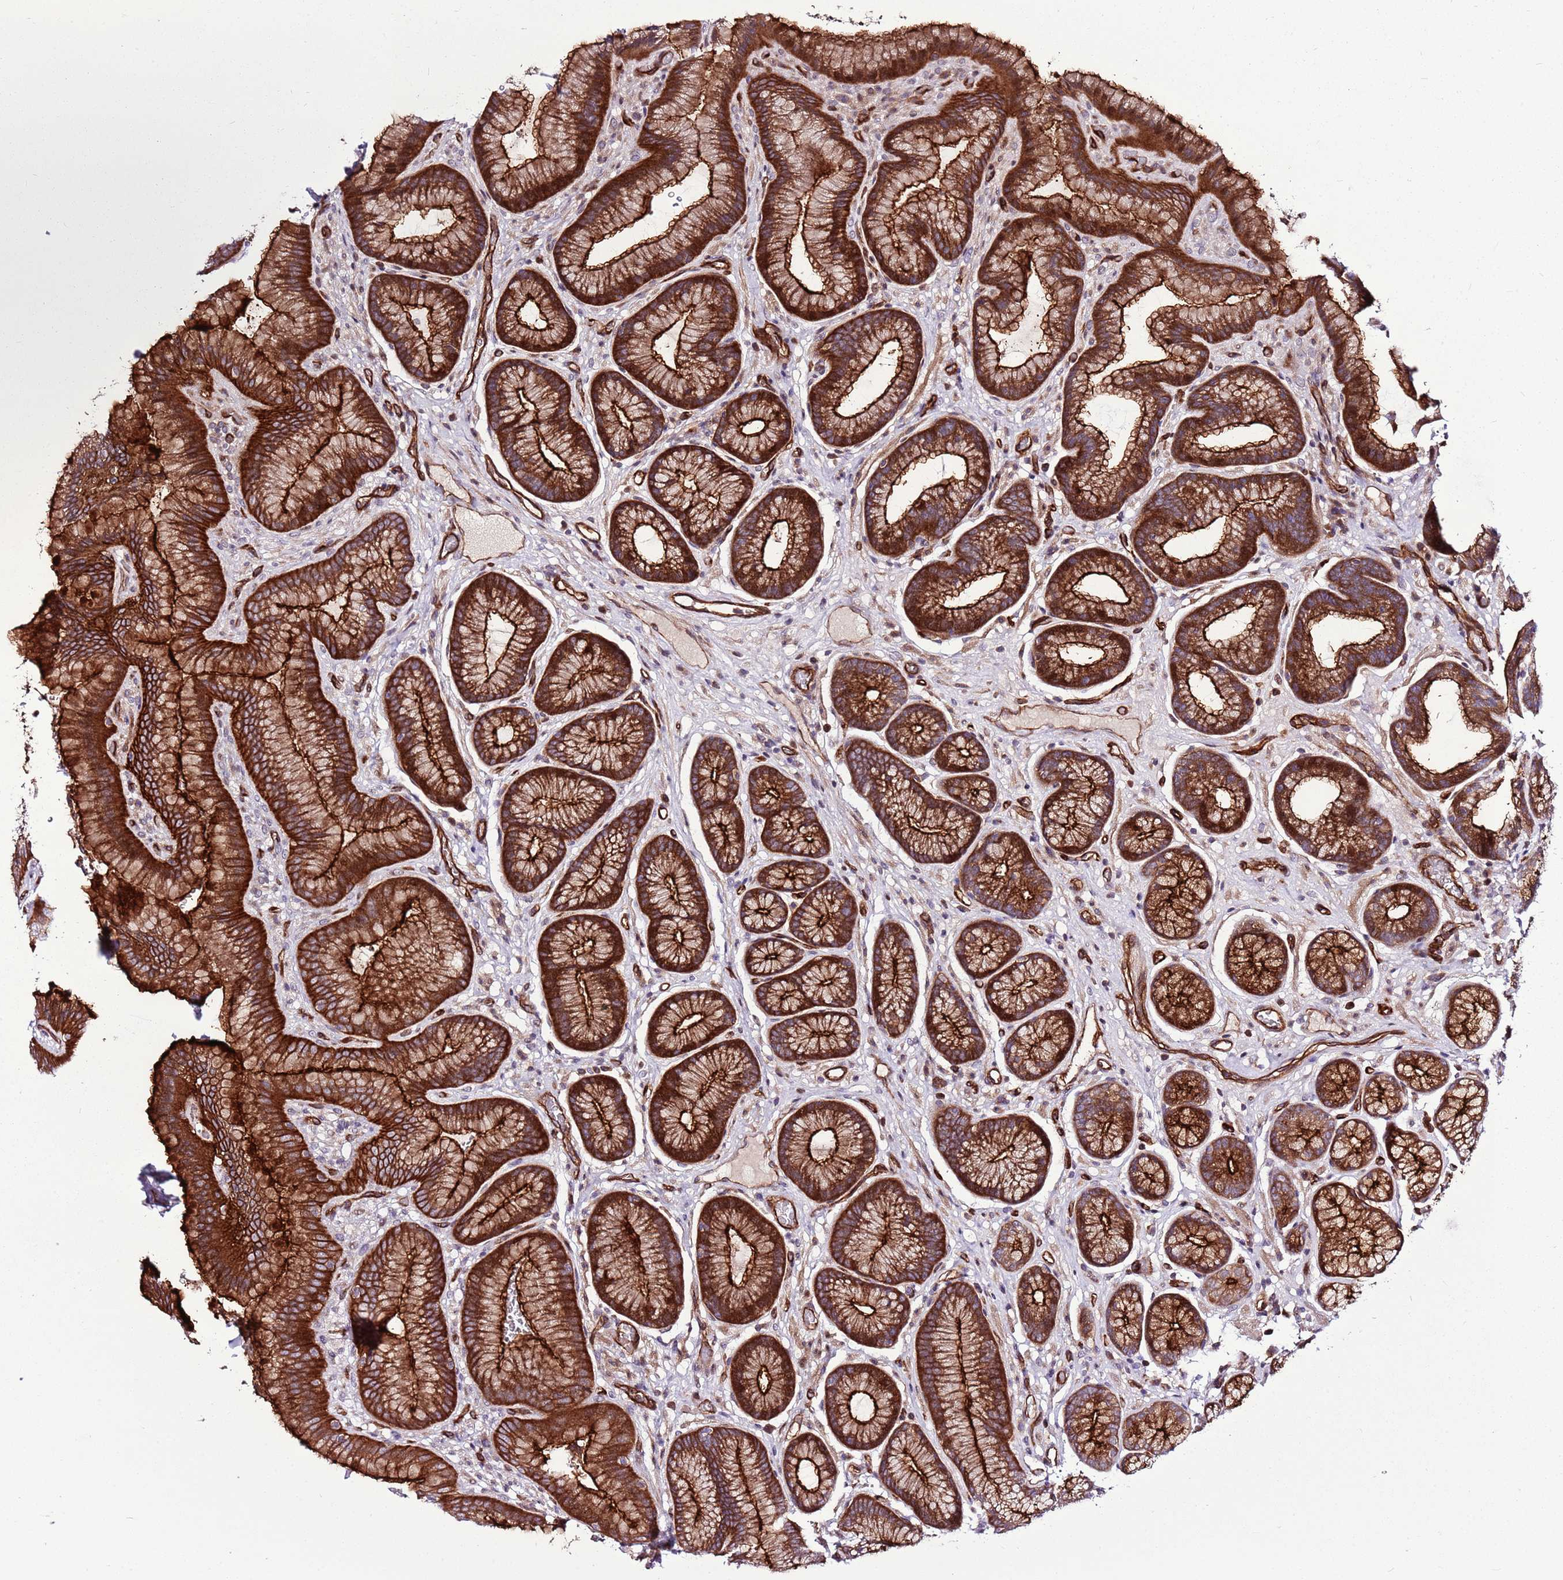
{"staining": {"intensity": "strong", "quantity": "25%-75%", "location": "cytoplasmic/membranous"}, "tissue": "stomach", "cell_type": "Glandular cells", "image_type": "normal", "snomed": [{"axis": "morphology", "description": "Normal tissue, NOS"}, {"axis": "topography", "description": "Stomach"}], "caption": "High-power microscopy captured an IHC micrograph of benign stomach, revealing strong cytoplasmic/membranous expression in approximately 25%-75% of glandular cells.", "gene": "ZNF827", "patient": {"sex": "male", "age": 42}}